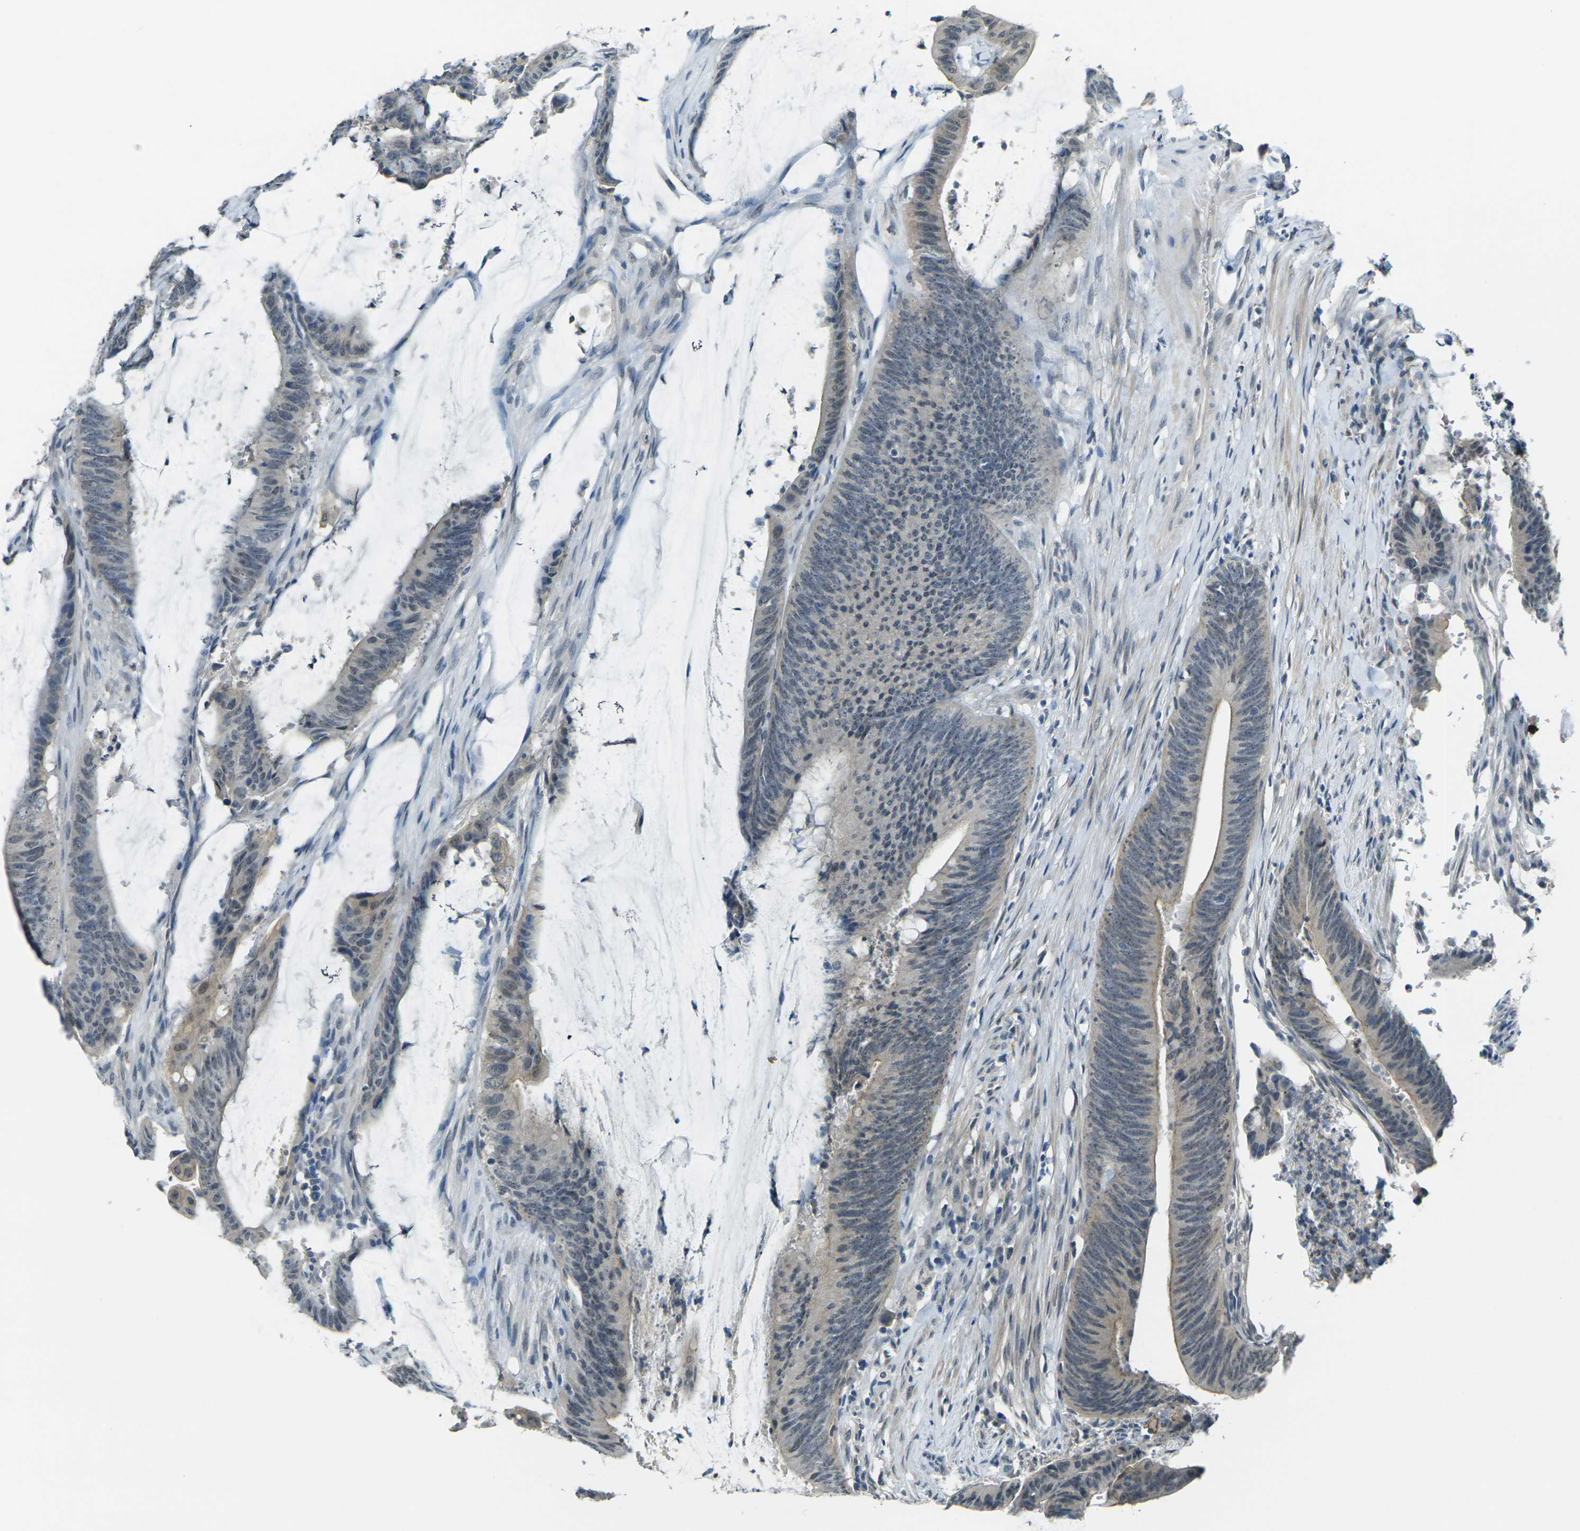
{"staining": {"intensity": "moderate", "quantity": "<25%", "location": "cytoplasmic/membranous"}, "tissue": "colorectal cancer", "cell_type": "Tumor cells", "image_type": "cancer", "snomed": [{"axis": "morphology", "description": "Adenocarcinoma, NOS"}, {"axis": "topography", "description": "Rectum"}], "caption": "Immunohistochemical staining of colorectal cancer (adenocarcinoma) shows moderate cytoplasmic/membranous protein expression in approximately <25% of tumor cells. Nuclei are stained in blue.", "gene": "SPTBN2", "patient": {"sex": "female", "age": 66}}